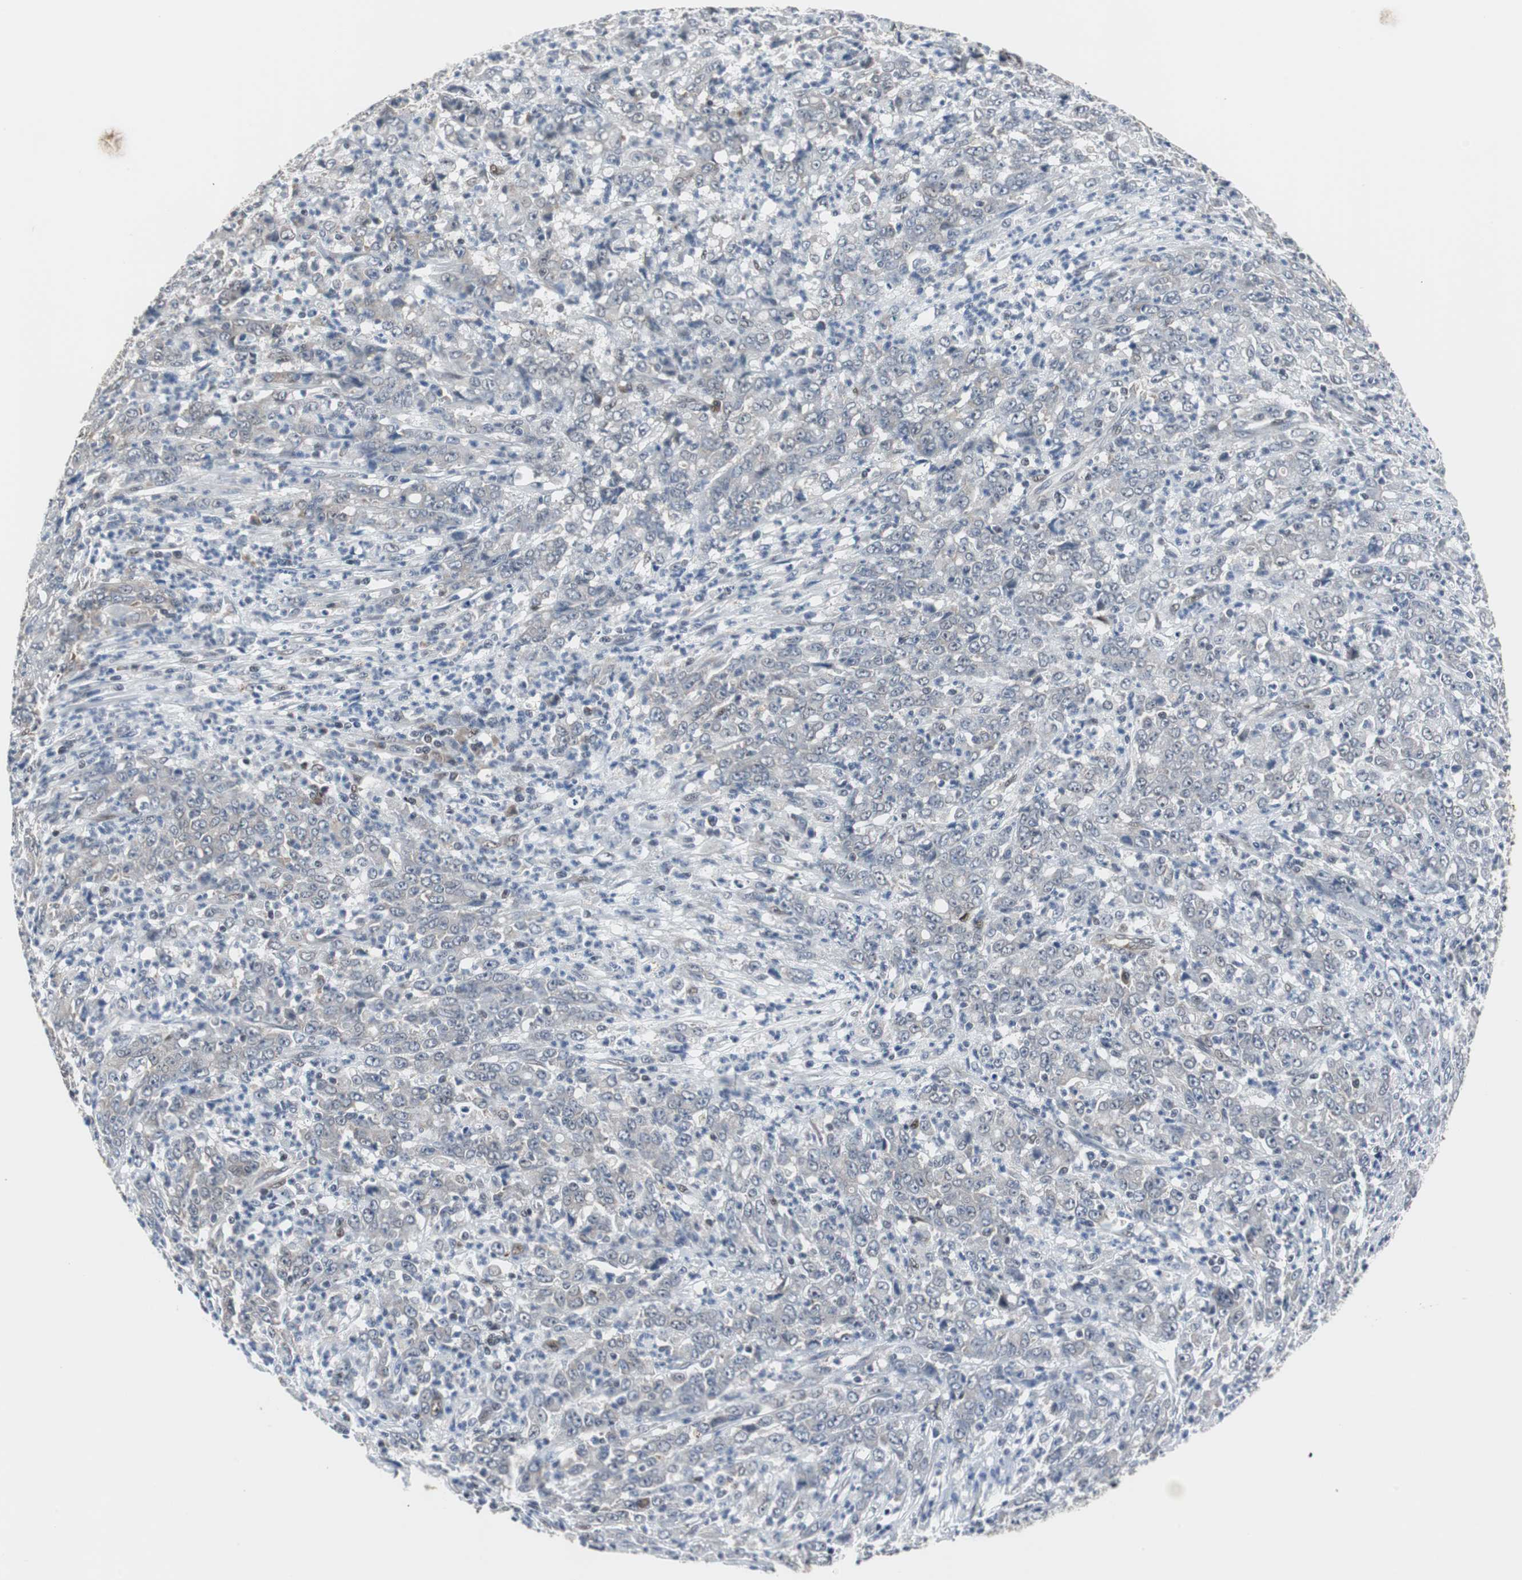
{"staining": {"intensity": "negative", "quantity": "none", "location": "none"}, "tissue": "stomach cancer", "cell_type": "Tumor cells", "image_type": "cancer", "snomed": [{"axis": "morphology", "description": "Adenocarcinoma, NOS"}, {"axis": "topography", "description": "Stomach, lower"}], "caption": "The image exhibits no significant positivity in tumor cells of adenocarcinoma (stomach).", "gene": "ZHX2", "patient": {"sex": "female", "age": 71}}